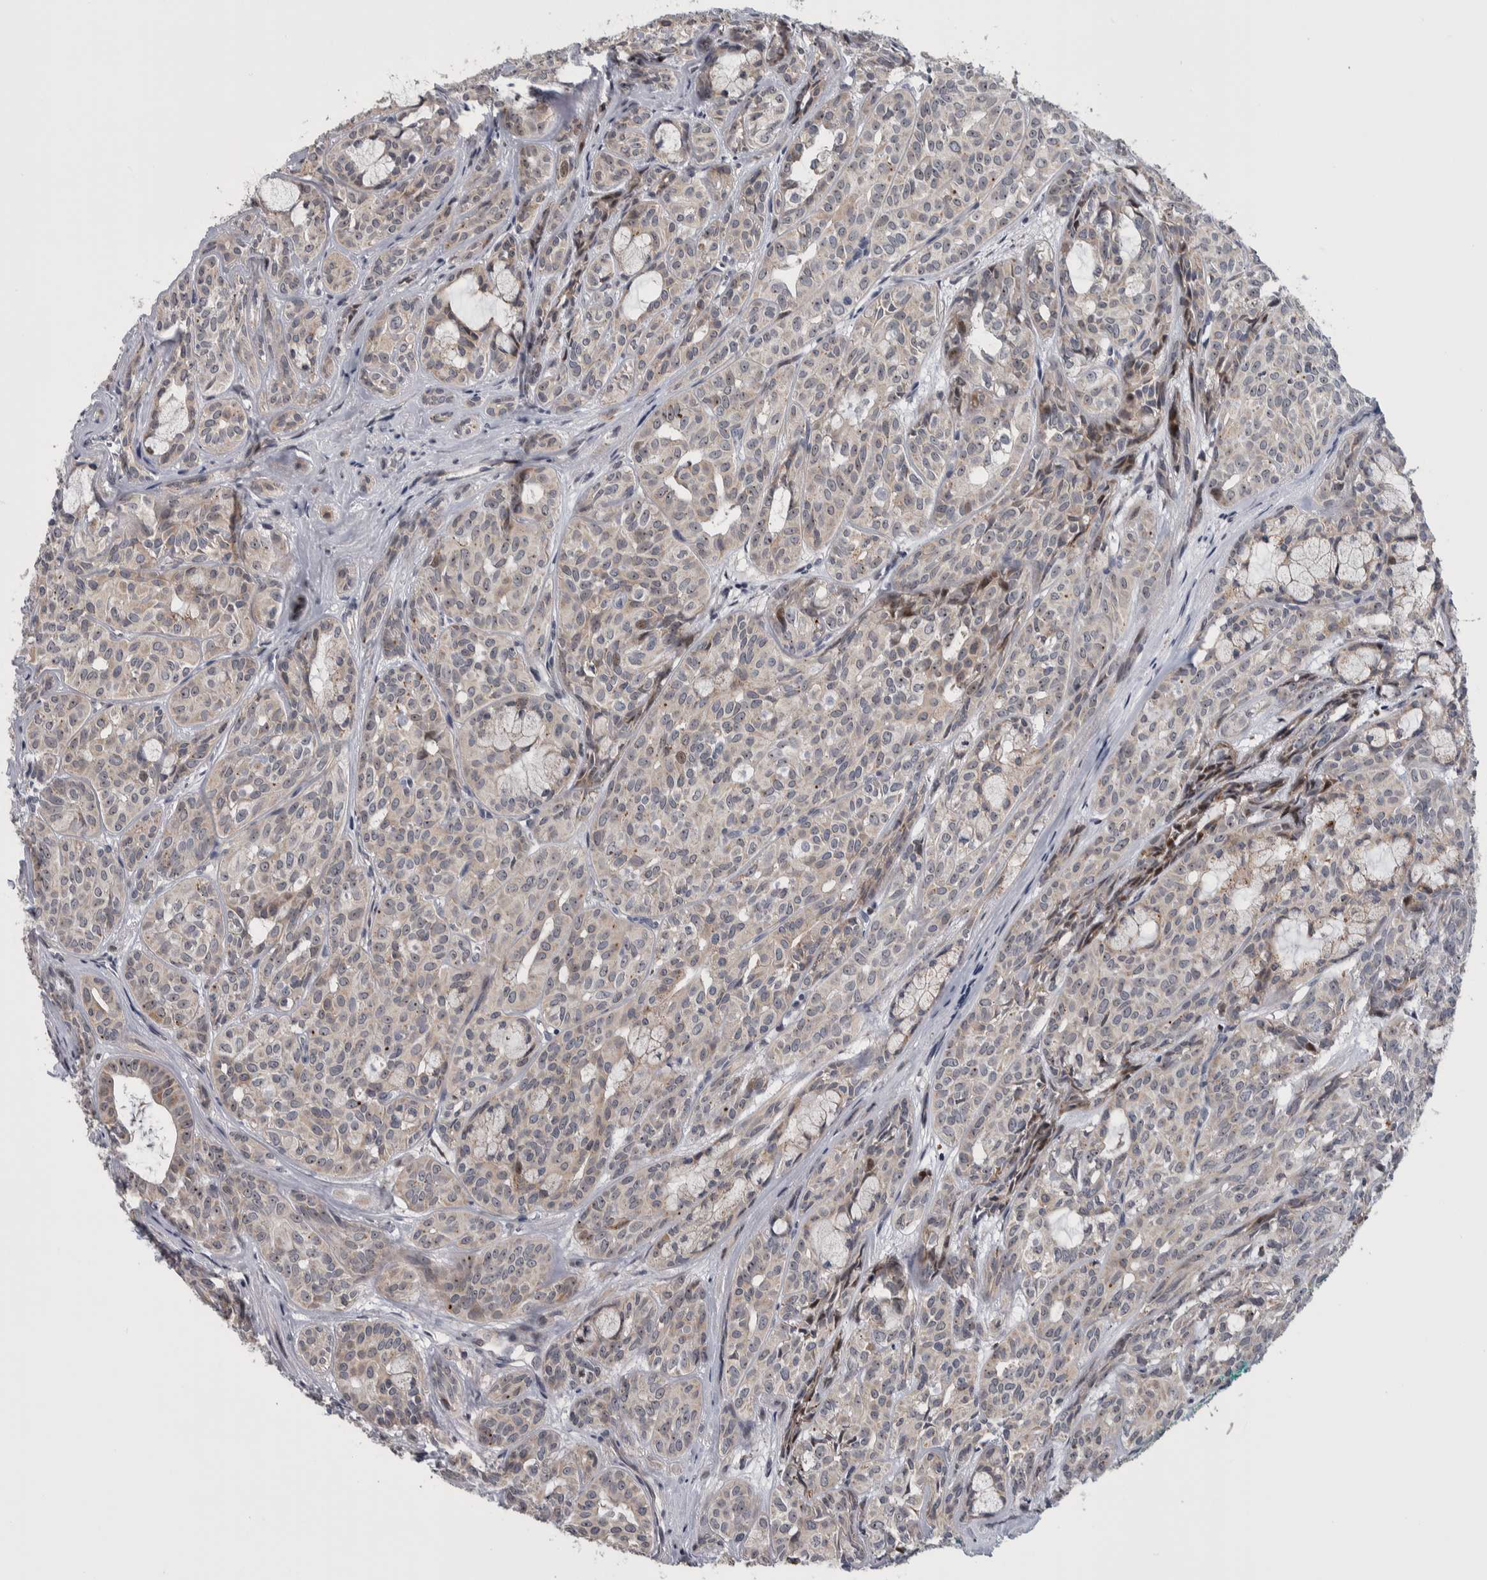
{"staining": {"intensity": "moderate", "quantity": "<25%", "location": "nuclear"}, "tissue": "head and neck cancer", "cell_type": "Tumor cells", "image_type": "cancer", "snomed": [{"axis": "morphology", "description": "Adenocarcinoma, NOS"}, {"axis": "topography", "description": "Salivary gland, NOS"}, {"axis": "topography", "description": "Head-Neck"}], "caption": "Head and neck cancer was stained to show a protein in brown. There is low levels of moderate nuclear expression in about <25% of tumor cells. The staining was performed using DAB (3,3'-diaminobenzidine), with brown indicating positive protein expression. Nuclei are stained blue with hematoxylin.", "gene": "PRRG4", "patient": {"sex": "female", "age": 76}}